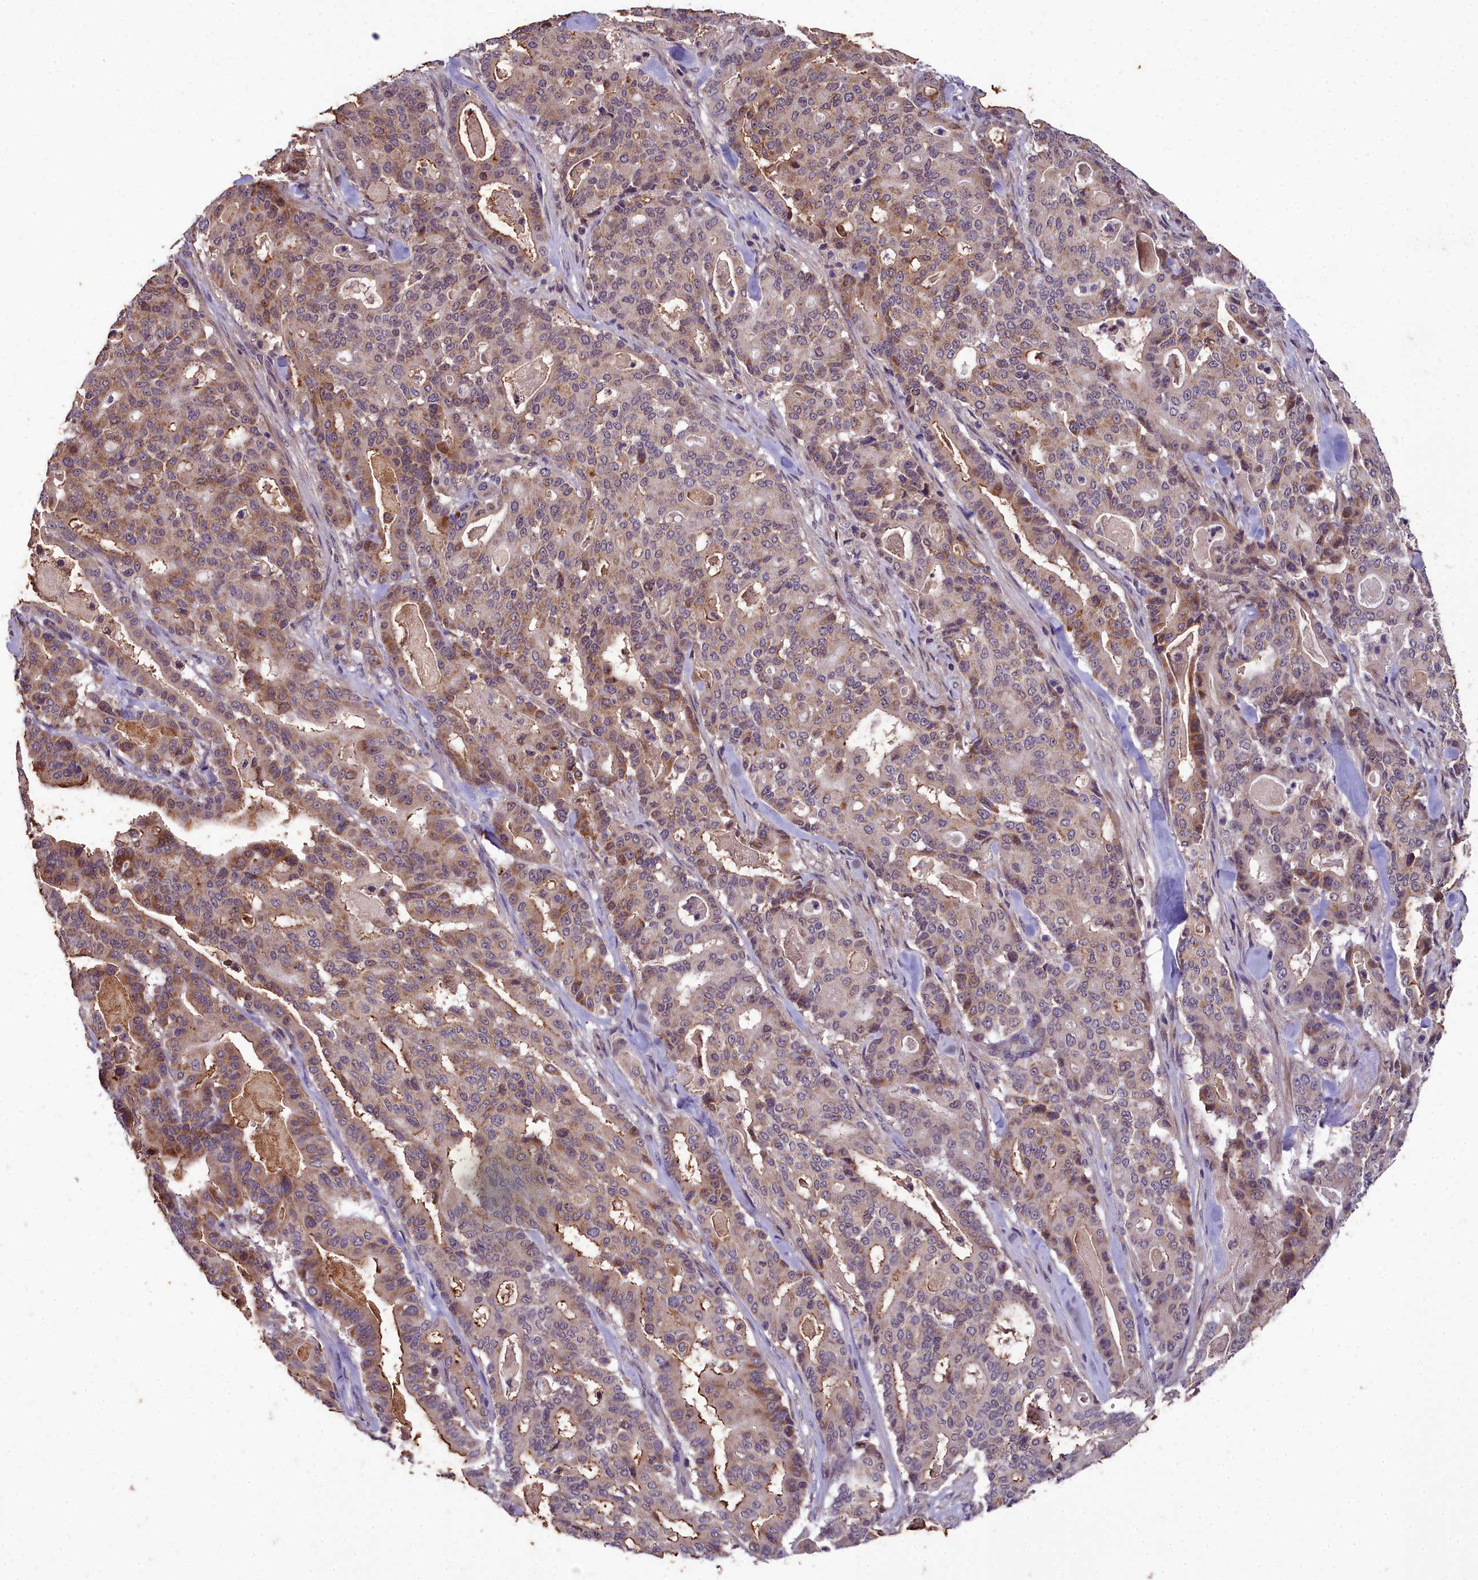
{"staining": {"intensity": "moderate", "quantity": "25%-75%", "location": "cytoplasmic/membranous"}, "tissue": "pancreatic cancer", "cell_type": "Tumor cells", "image_type": "cancer", "snomed": [{"axis": "morphology", "description": "Adenocarcinoma, NOS"}, {"axis": "topography", "description": "Pancreas"}], "caption": "High-power microscopy captured an immunohistochemistry (IHC) photomicrograph of pancreatic cancer, revealing moderate cytoplasmic/membranous positivity in approximately 25%-75% of tumor cells.", "gene": "ZNF333", "patient": {"sex": "male", "age": 63}}